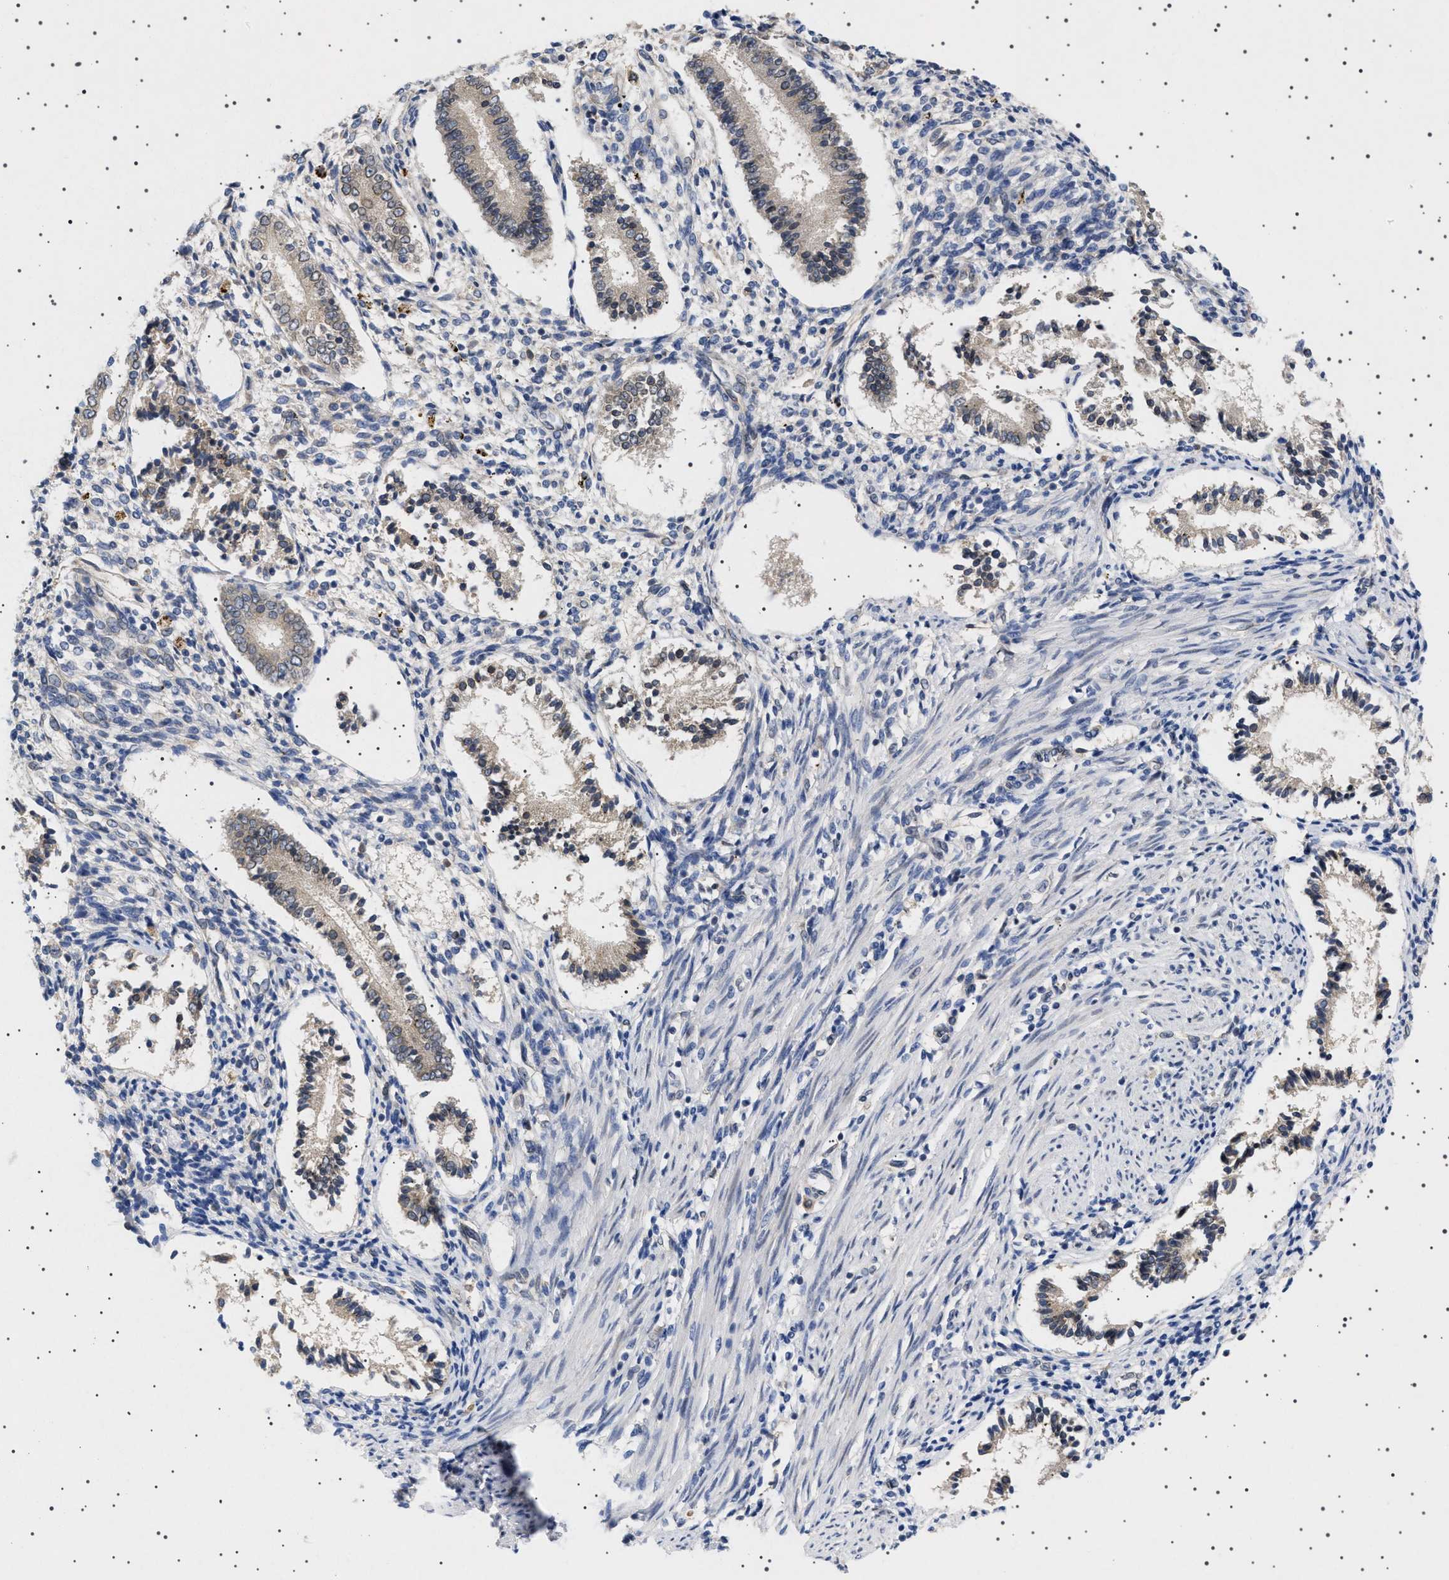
{"staining": {"intensity": "weak", "quantity": "25%-75%", "location": "cytoplasmic/membranous,nuclear"}, "tissue": "endometrium", "cell_type": "Cells in endometrial stroma", "image_type": "normal", "snomed": [{"axis": "morphology", "description": "Normal tissue, NOS"}, {"axis": "topography", "description": "Endometrium"}], "caption": "Endometrium stained with DAB immunohistochemistry (IHC) shows low levels of weak cytoplasmic/membranous,nuclear expression in about 25%-75% of cells in endometrial stroma. (DAB (3,3'-diaminobenzidine) IHC with brightfield microscopy, high magnification).", "gene": "NUP93", "patient": {"sex": "female", "age": 42}}